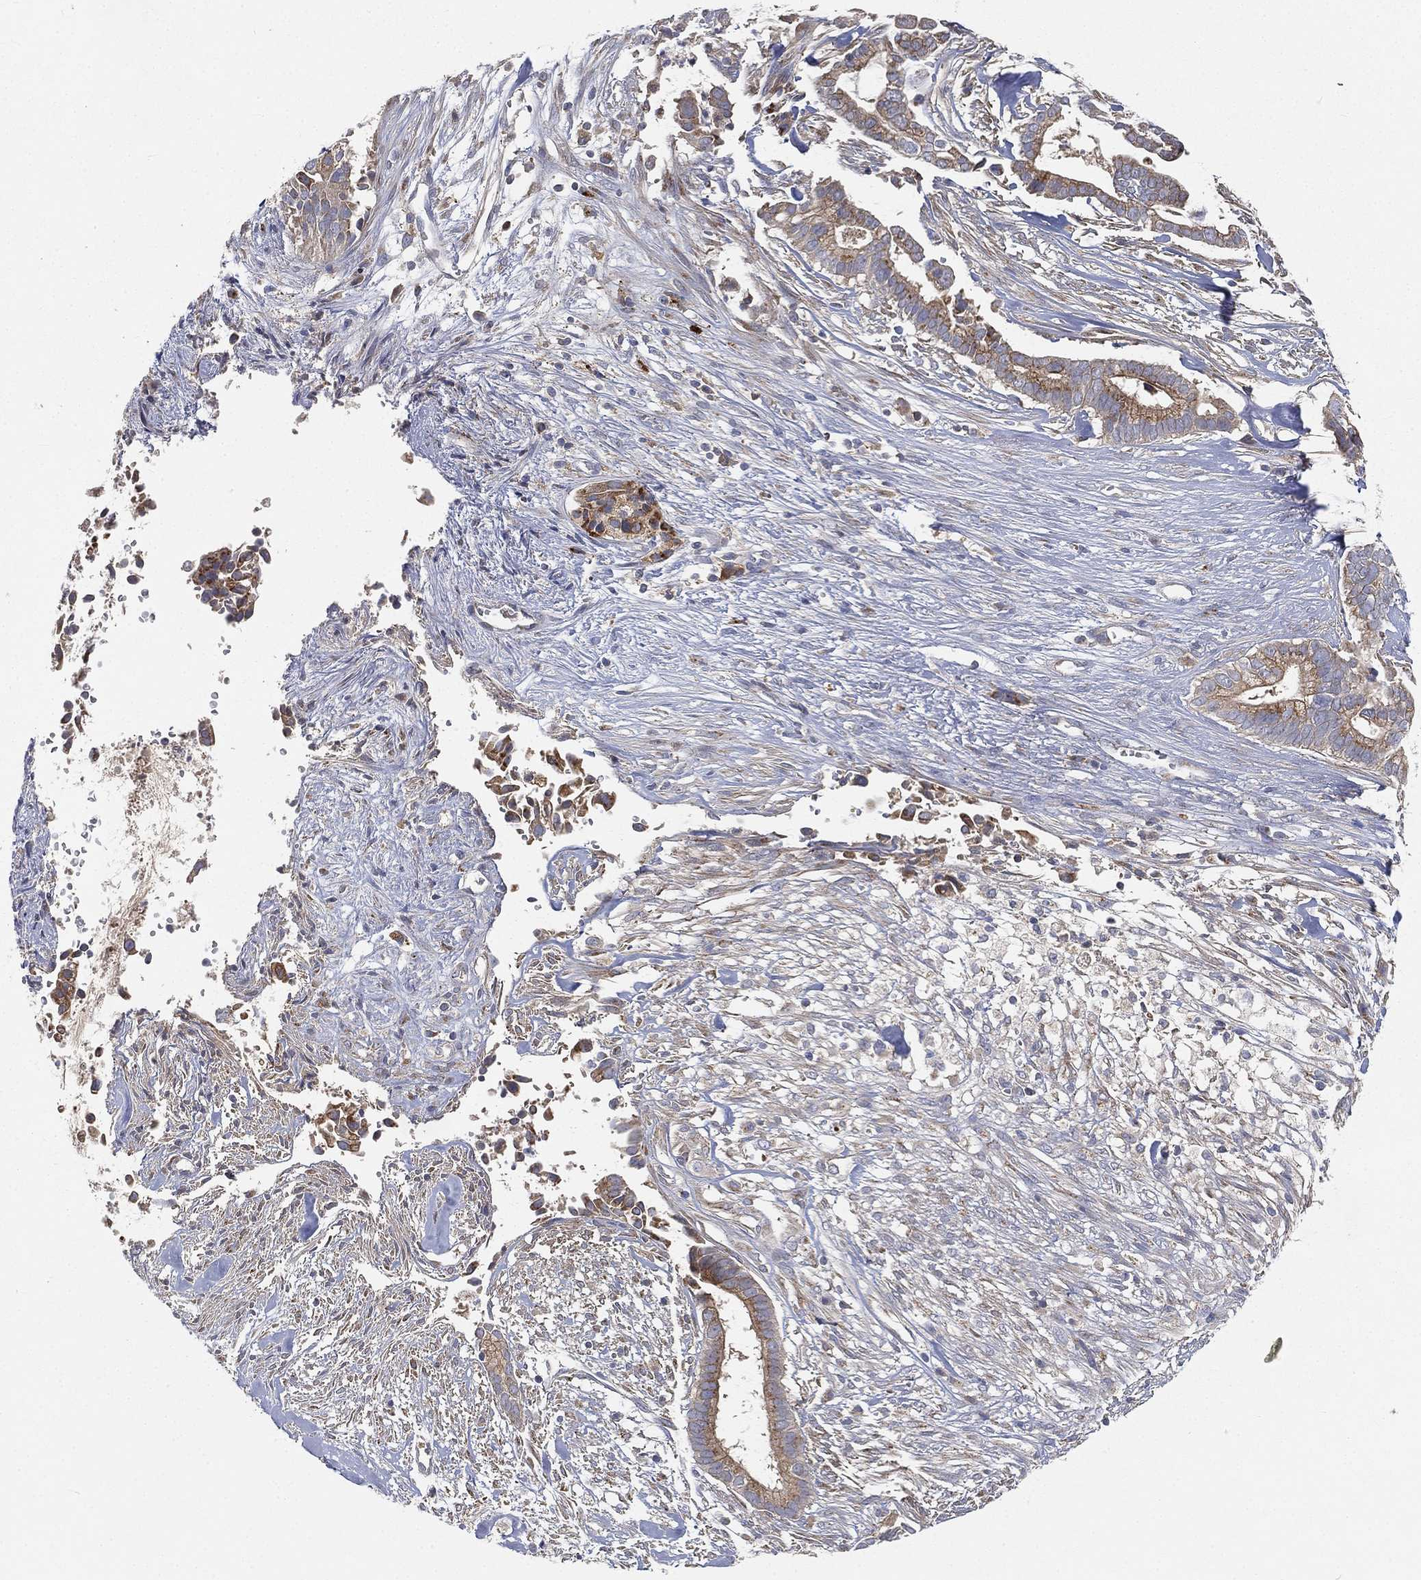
{"staining": {"intensity": "moderate", "quantity": "25%-75%", "location": "cytoplasmic/membranous"}, "tissue": "pancreatic cancer", "cell_type": "Tumor cells", "image_type": "cancer", "snomed": [{"axis": "morphology", "description": "Adenocarcinoma, NOS"}, {"axis": "topography", "description": "Pancreas"}], "caption": "Pancreatic adenocarcinoma stained with a brown dye demonstrates moderate cytoplasmic/membranous positive expression in approximately 25%-75% of tumor cells.", "gene": "CTSL", "patient": {"sex": "male", "age": 61}}